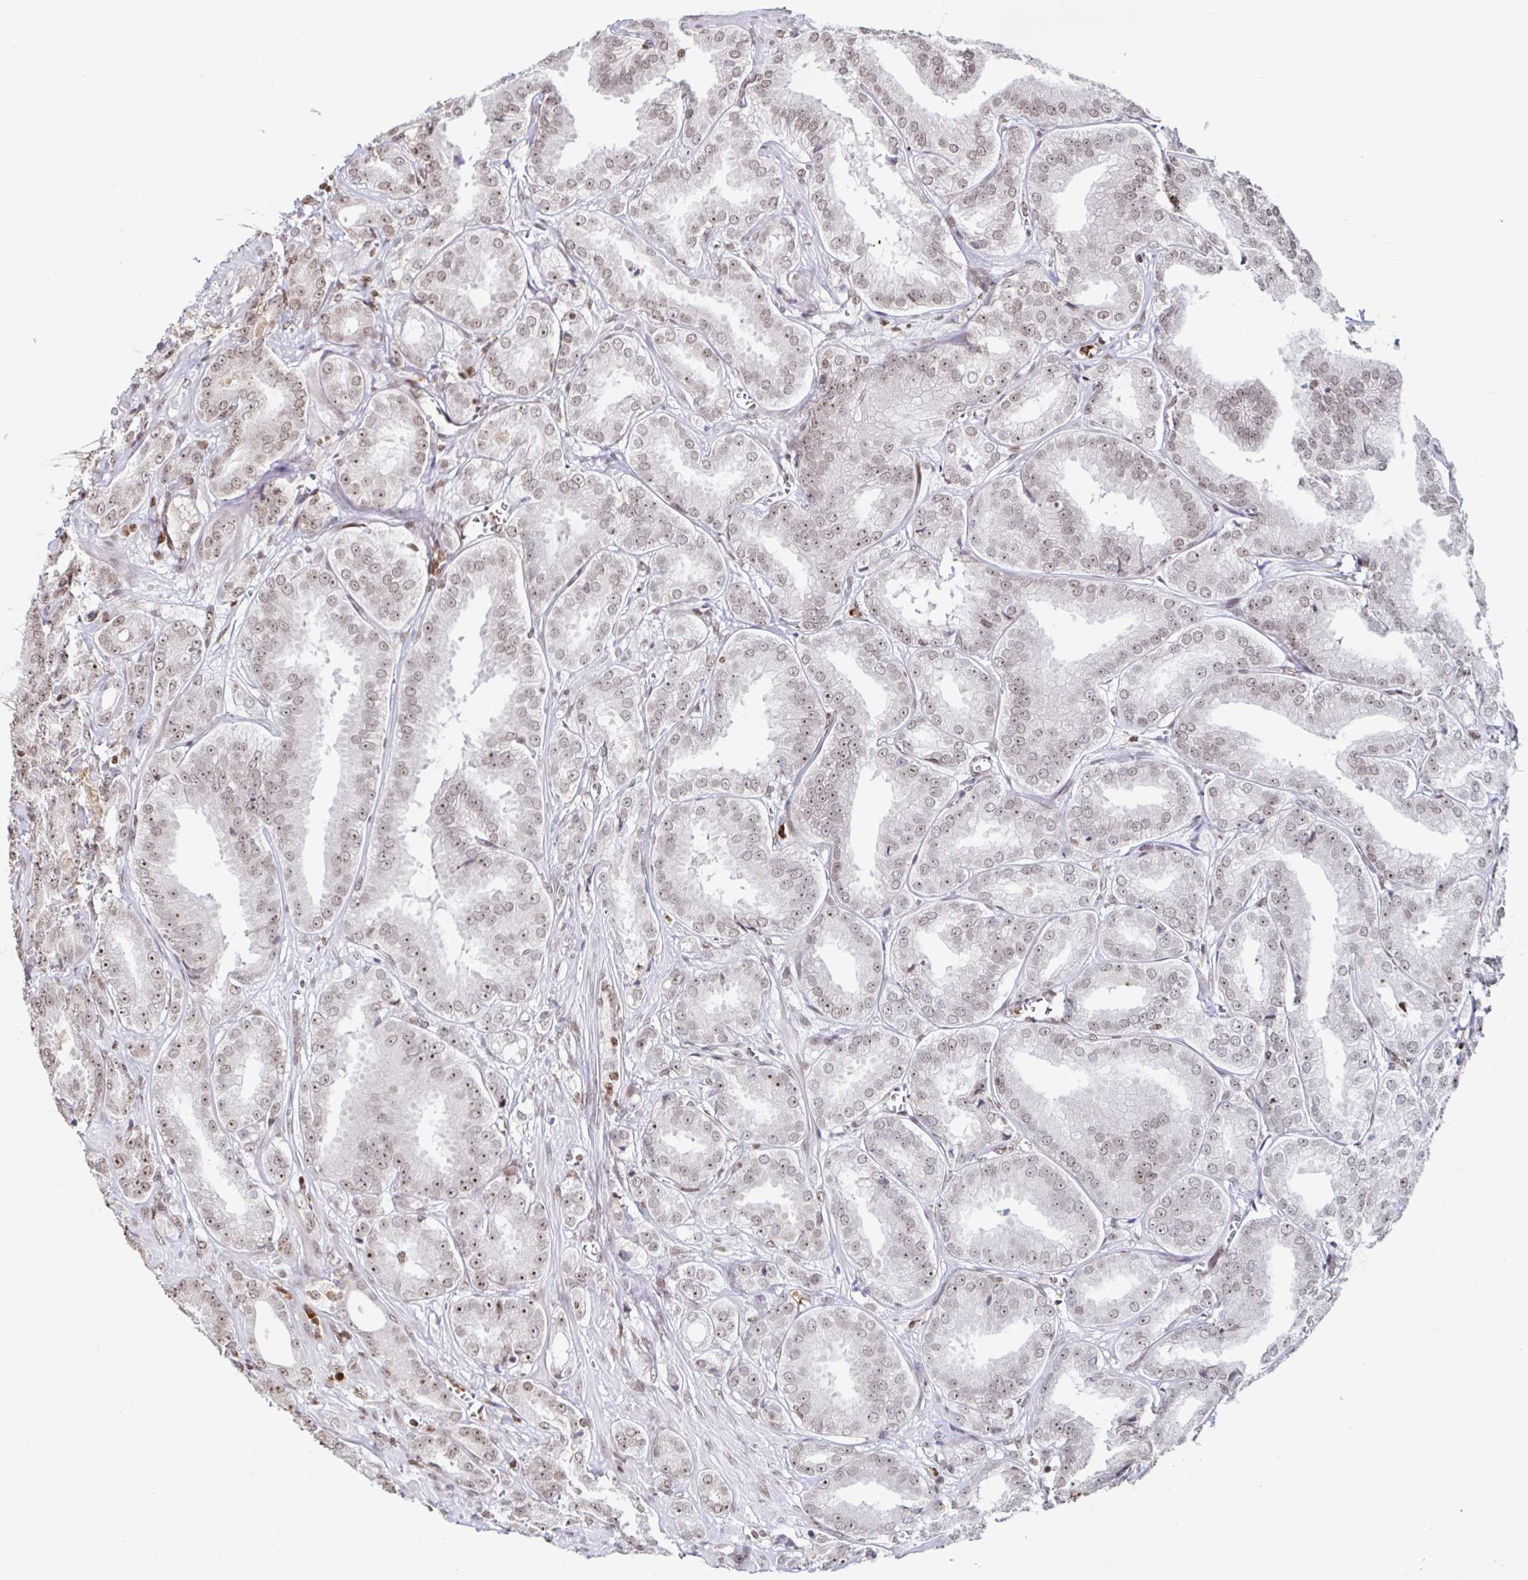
{"staining": {"intensity": "moderate", "quantity": "25%-75%", "location": "nuclear"}, "tissue": "prostate cancer", "cell_type": "Tumor cells", "image_type": "cancer", "snomed": [{"axis": "morphology", "description": "Adenocarcinoma, High grade"}, {"axis": "topography", "description": "Prostate"}], "caption": "Prostate cancer (adenocarcinoma (high-grade)) was stained to show a protein in brown. There is medium levels of moderate nuclear positivity in about 25%-75% of tumor cells. (DAB (3,3'-diaminobenzidine) = brown stain, brightfield microscopy at high magnification).", "gene": "C19orf53", "patient": {"sex": "male", "age": 64}}